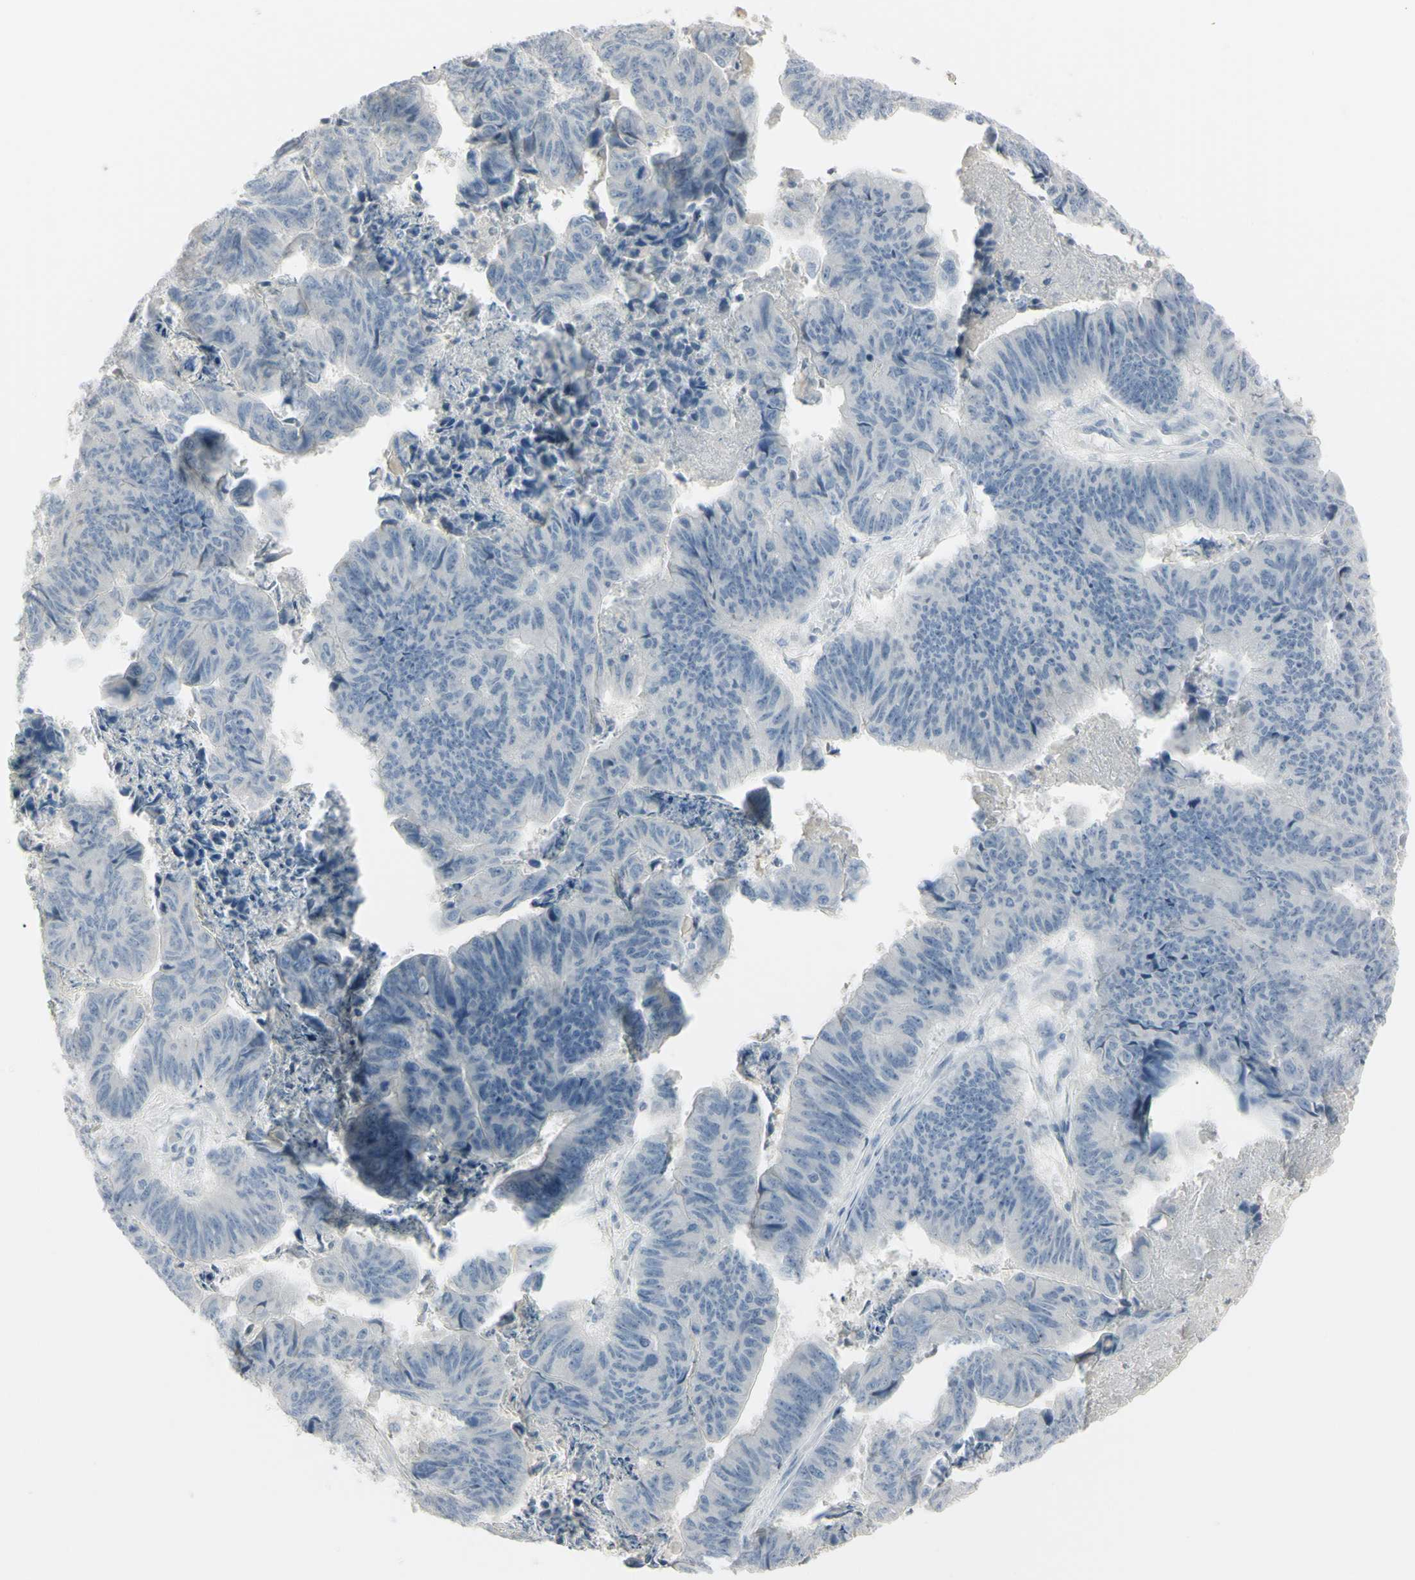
{"staining": {"intensity": "negative", "quantity": "none", "location": "none"}, "tissue": "stomach cancer", "cell_type": "Tumor cells", "image_type": "cancer", "snomed": [{"axis": "morphology", "description": "Adenocarcinoma, NOS"}, {"axis": "topography", "description": "Stomach, lower"}], "caption": "Immunohistochemistry micrograph of human adenocarcinoma (stomach) stained for a protein (brown), which demonstrates no positivity in tumor cells.", "gene": "PIP", "patient": {"sex": "male", "age": 77}}